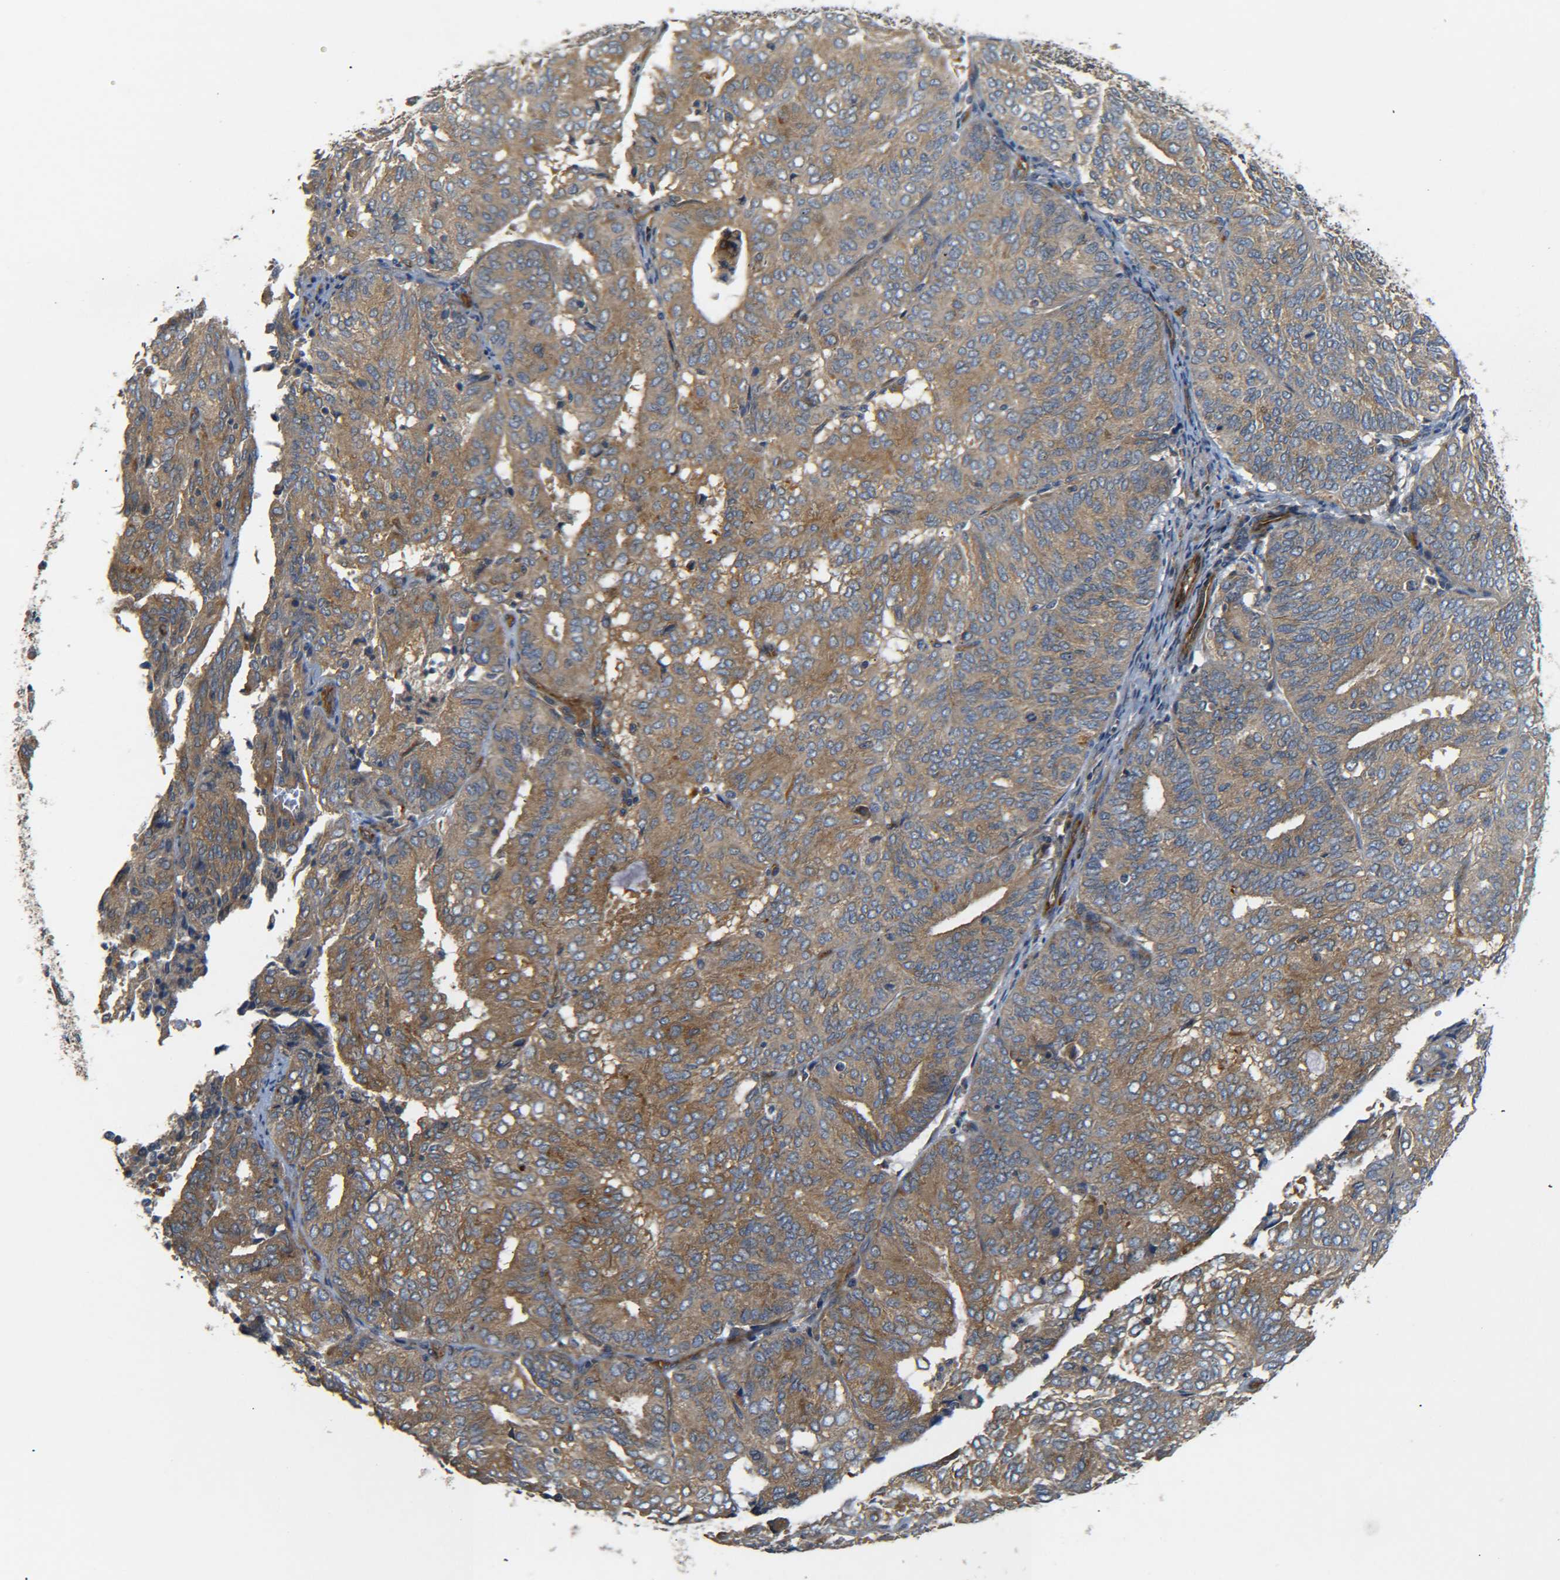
{"staining": {"intensity": "moderate", "quantity": ">75%", "location": "cytoplasmic/membranous"}, "tissue": "endometrial cancer", "cell_type": "Tumor cells", "image_type": "cancer", "snomed": [{"axis": "morphology", "description": "Adenocarcinoma, NOS"}, {"axis": "topography", "description": "Uterus"}], "caption": "A histopathology image showing moderate cytoplasmic/membranous staining in approximately >75% of tumor cells in adenocarcinoma (endometrial), as visualized by brown immunohistochemical staining.", "gene": "LRCH3", "patient": {"sex": "female", "age": 60}}